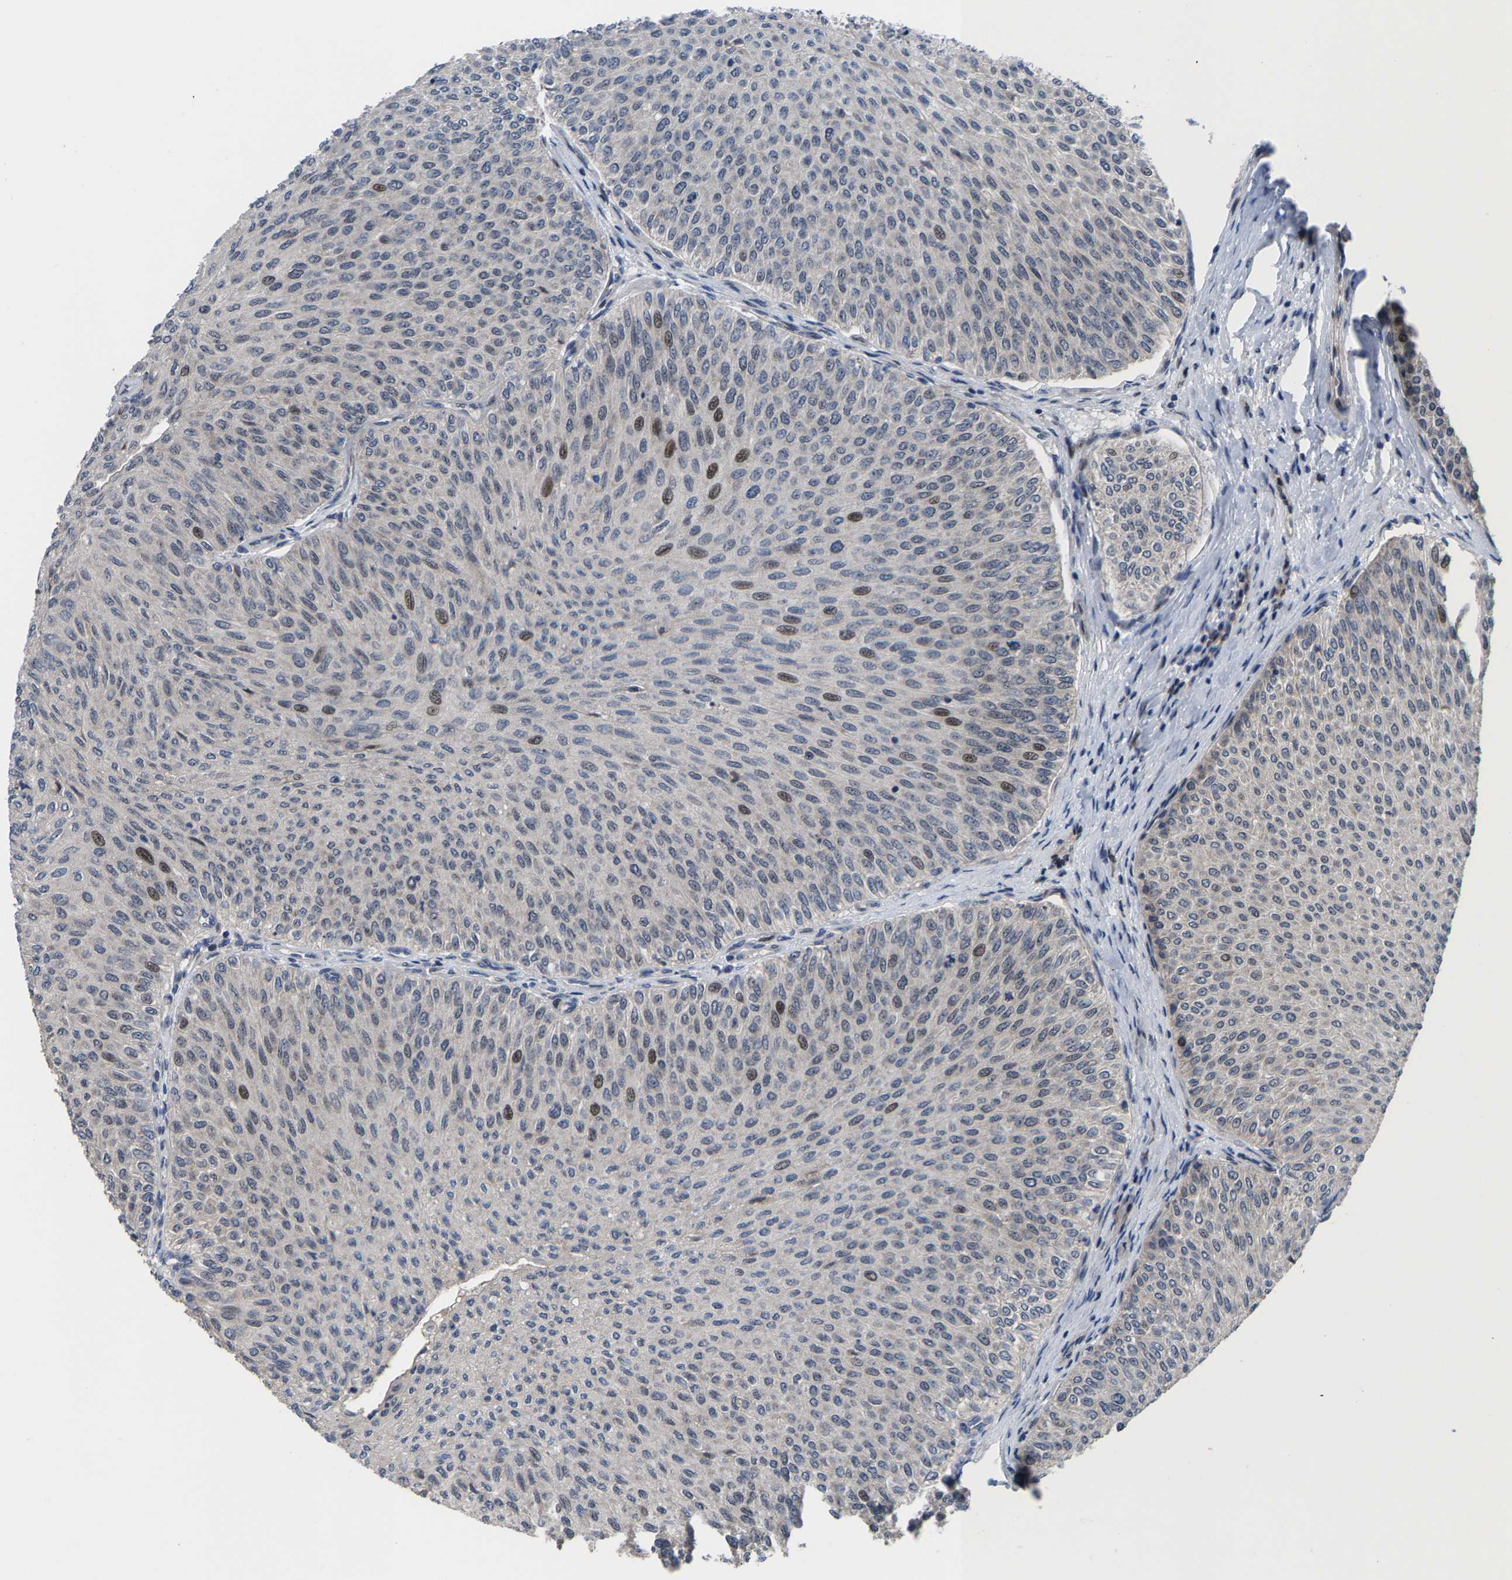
{"staining": {"intensity": "moderate", "quantity": "<25%", "location": "nuclear"}, "tissue": "urothelial cancer", "cell_type": "Tumor cells", "image_type": "cancer", "snomed": [{"axis": "morphology", "description": "Urothelial carcinoma, Low grade"}, {"axis": "topography", "description": "Urinary bladder"}], "caption": "Protein analysis of low-grade urothelial carcinoma tissue demonstrates moderate nuclear staining in approximately <25% of tumor cells.", "gene": "HAUS6", "patient": {"sex": "male", "age": 78}}